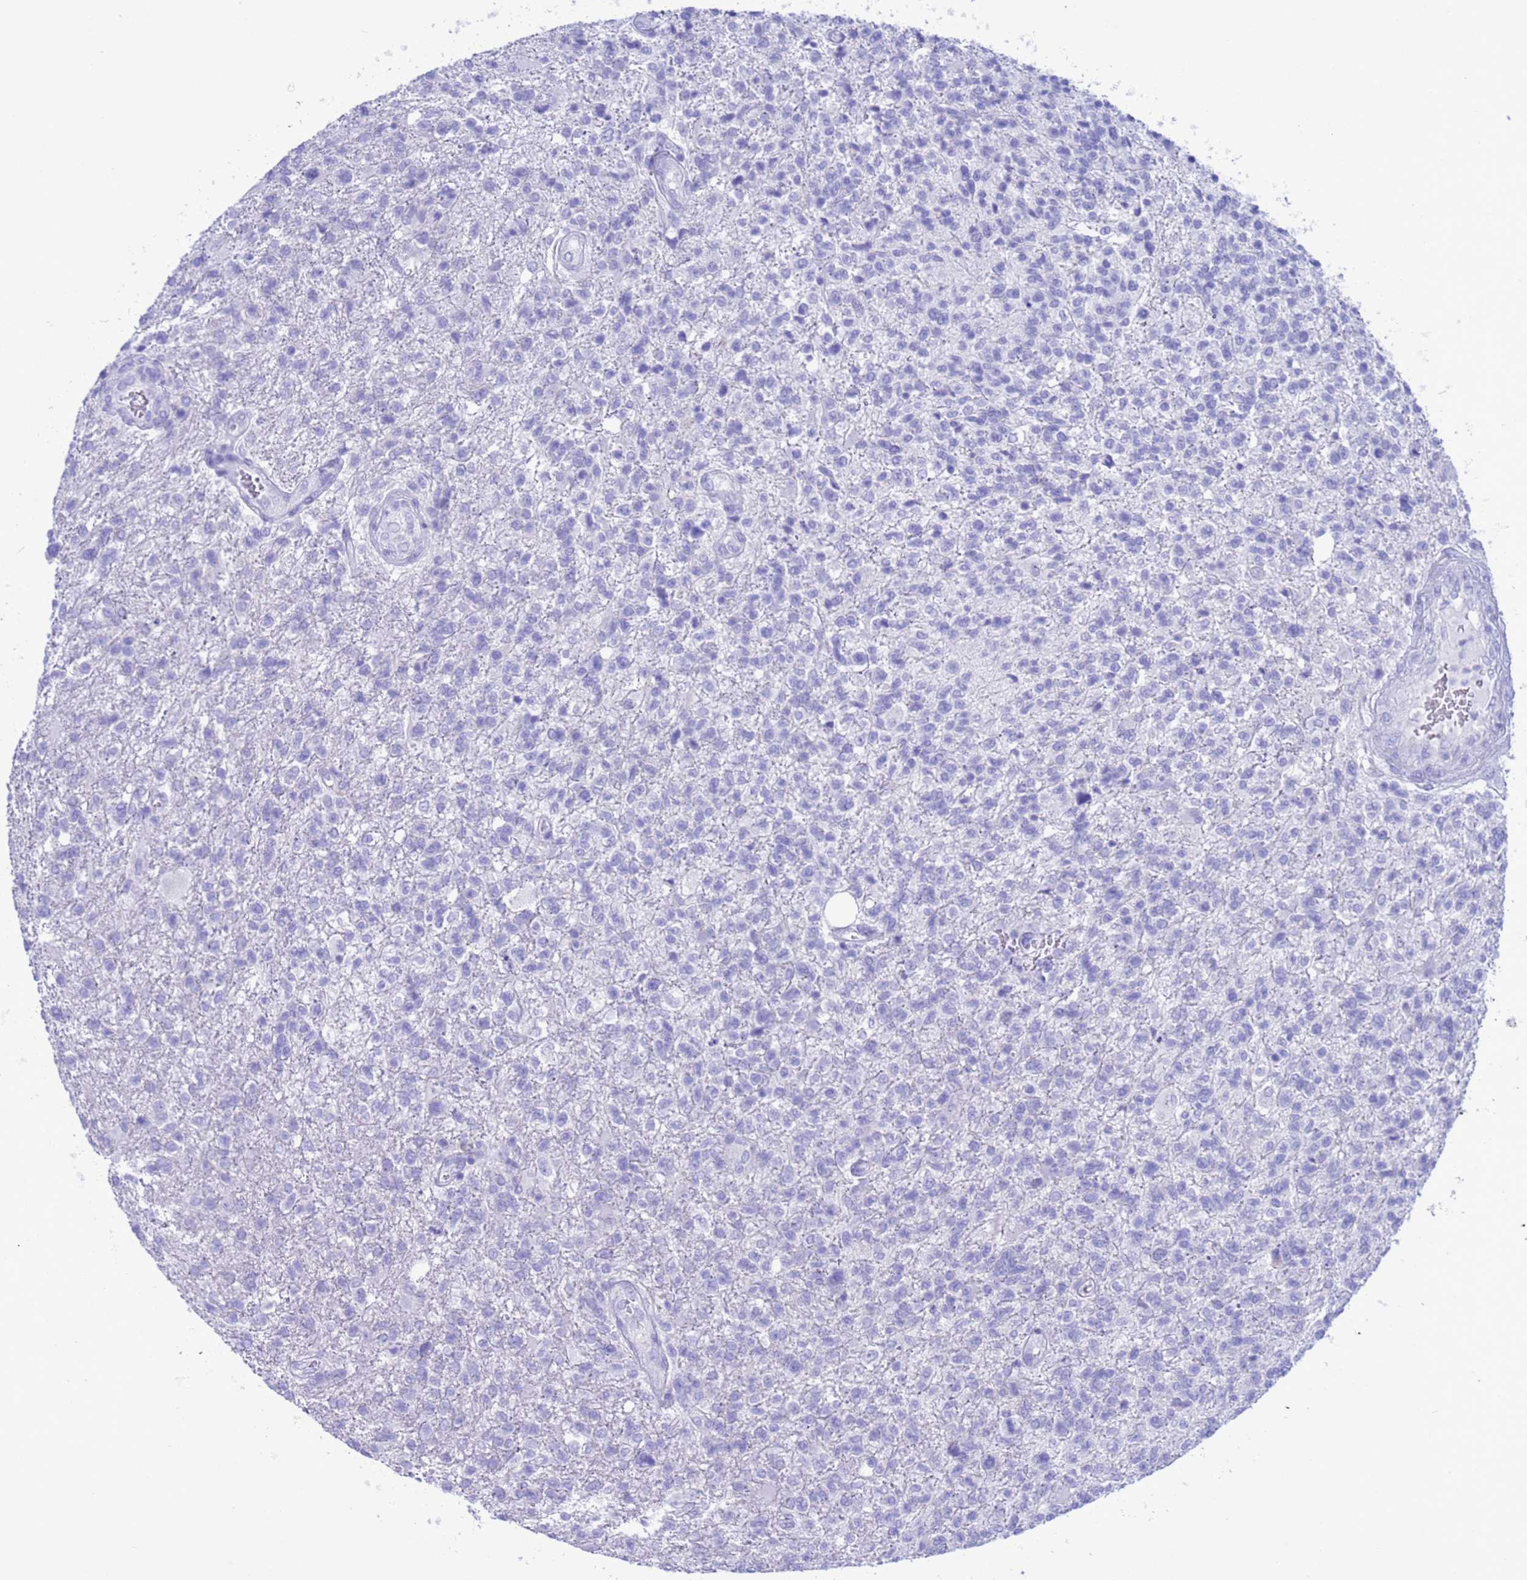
{"staining": {"intensity": "negative", "quantity": "none", "location": "none"}, "tissue": "glioma", "cell_type": "Tumor cells", "image_type": "cancer", "snomed": [{"axis": "morphology", "description": "Glioma, malignant, High grade"}, {"axis": "topography", "description": "Brain"}], "caption": "Immunohistochemical staining of malignant high-grade glioma demonstrates no significant staining in tumor cells.", "gene": "GSTM1", "patient": {"sex": "male", "age": 56}}